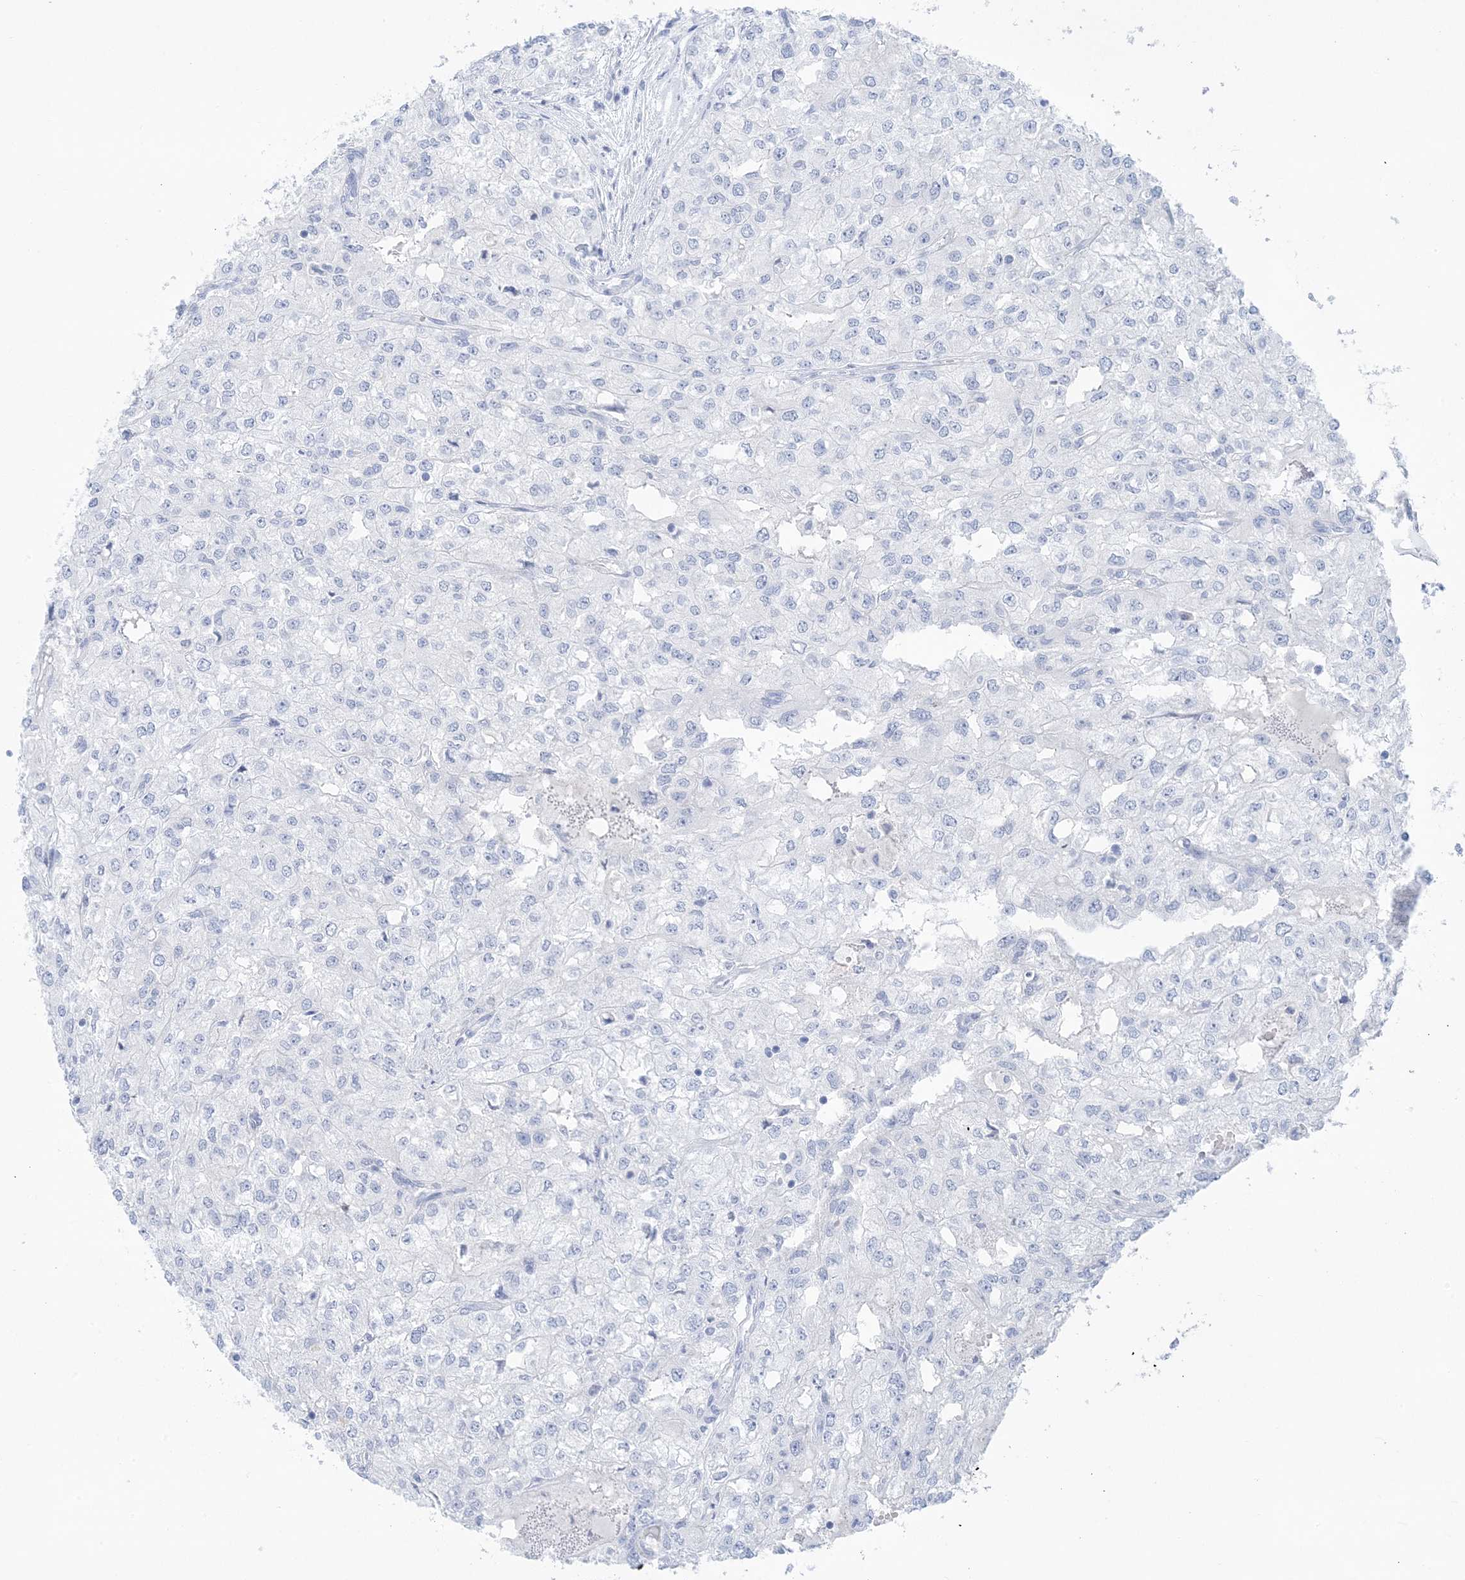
{"staining": {"intensity": "negative", "quantity": "none", "location": "none"}, "tissue": "renal cancer", "cell_type": "Tumor cells", "image_type": "cancer", "snomed": [{"axis": "morphology", "description": "Adenocarcinoma, NOS"}, {"axis": "topography", "description": "Kidney"}], "caption": "A high-resolution image shows immunohistochemistry staining of renal adenocarcinoma, which reveals no significant staining in tumor cells. (Stains: DAB (3,3'-diaminobenzidine) immunohistochemistry with hematoxylin counter stain, Microscopy: brightfield microscopy at high magnification).", "gene": "SH3YL1", "patient": {"sex": "female", "age": 54}}